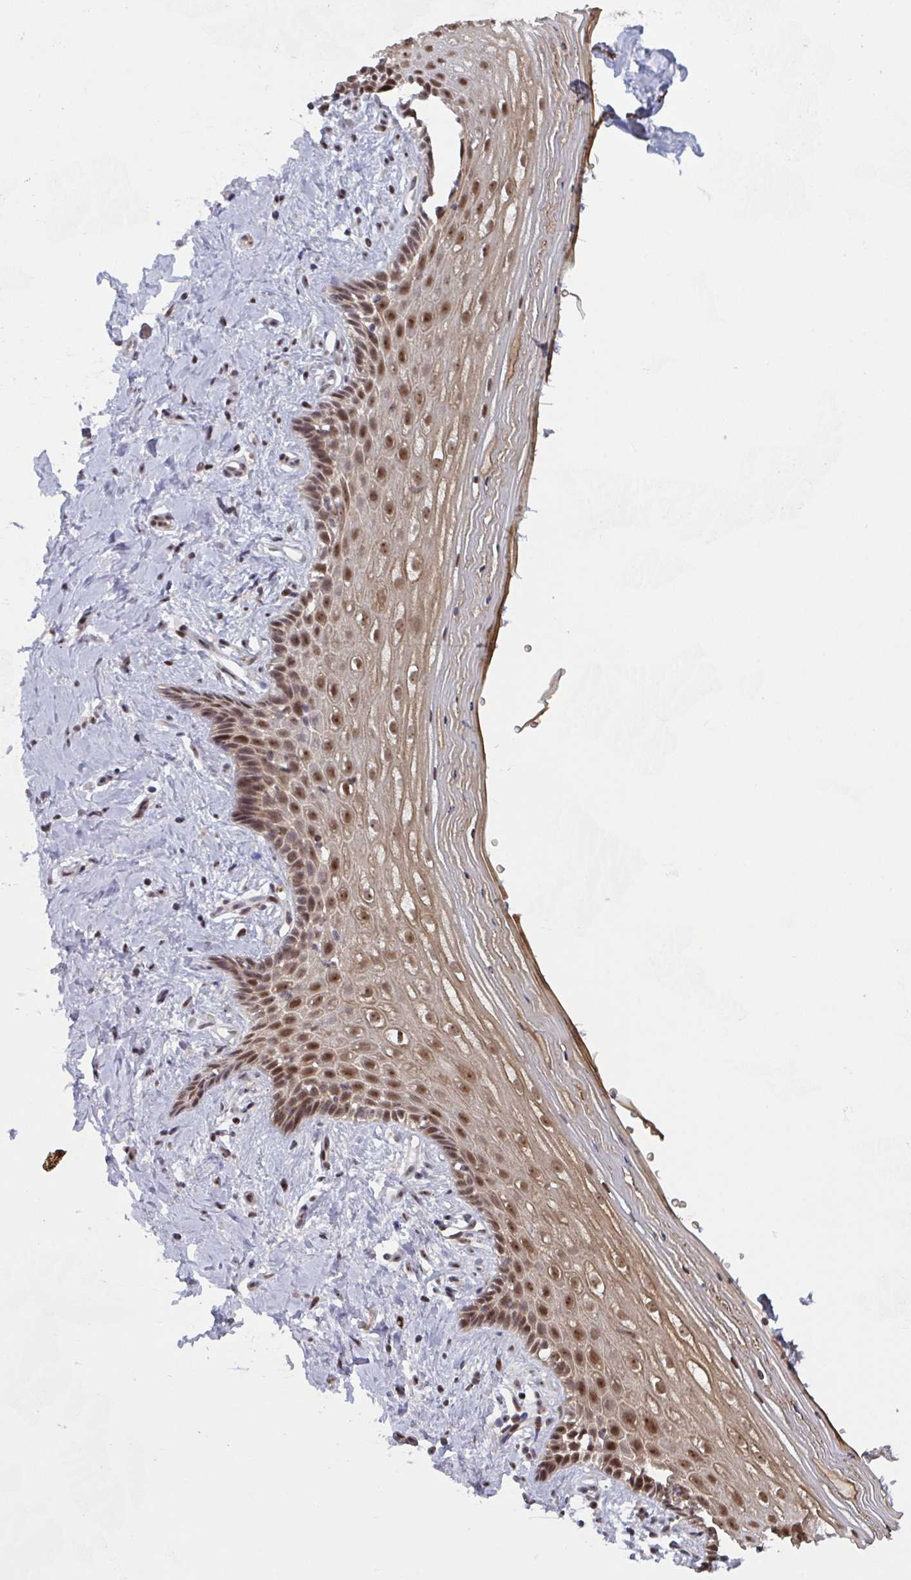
{"staining": {"intensity": "moderate", "quantity": ">75%", "location": "nuclear"}, "tissue": "vagina", "cell_type": "Squamous epithelial cells", "image_type": "normal", "snomed": [{"axis": "morphology", "description": "Normal tissue, NOS"}, {"axis": "topography", "description": "Vagina"}], "caption": "An IHC photomicrograph of normal tissue is shown. Protein staining in brown shows moderate nuclear positivity in vagina within squamous epithelial cells.", "gene": "NLRP13", "patient": {"sex": "female", "age": 42}}